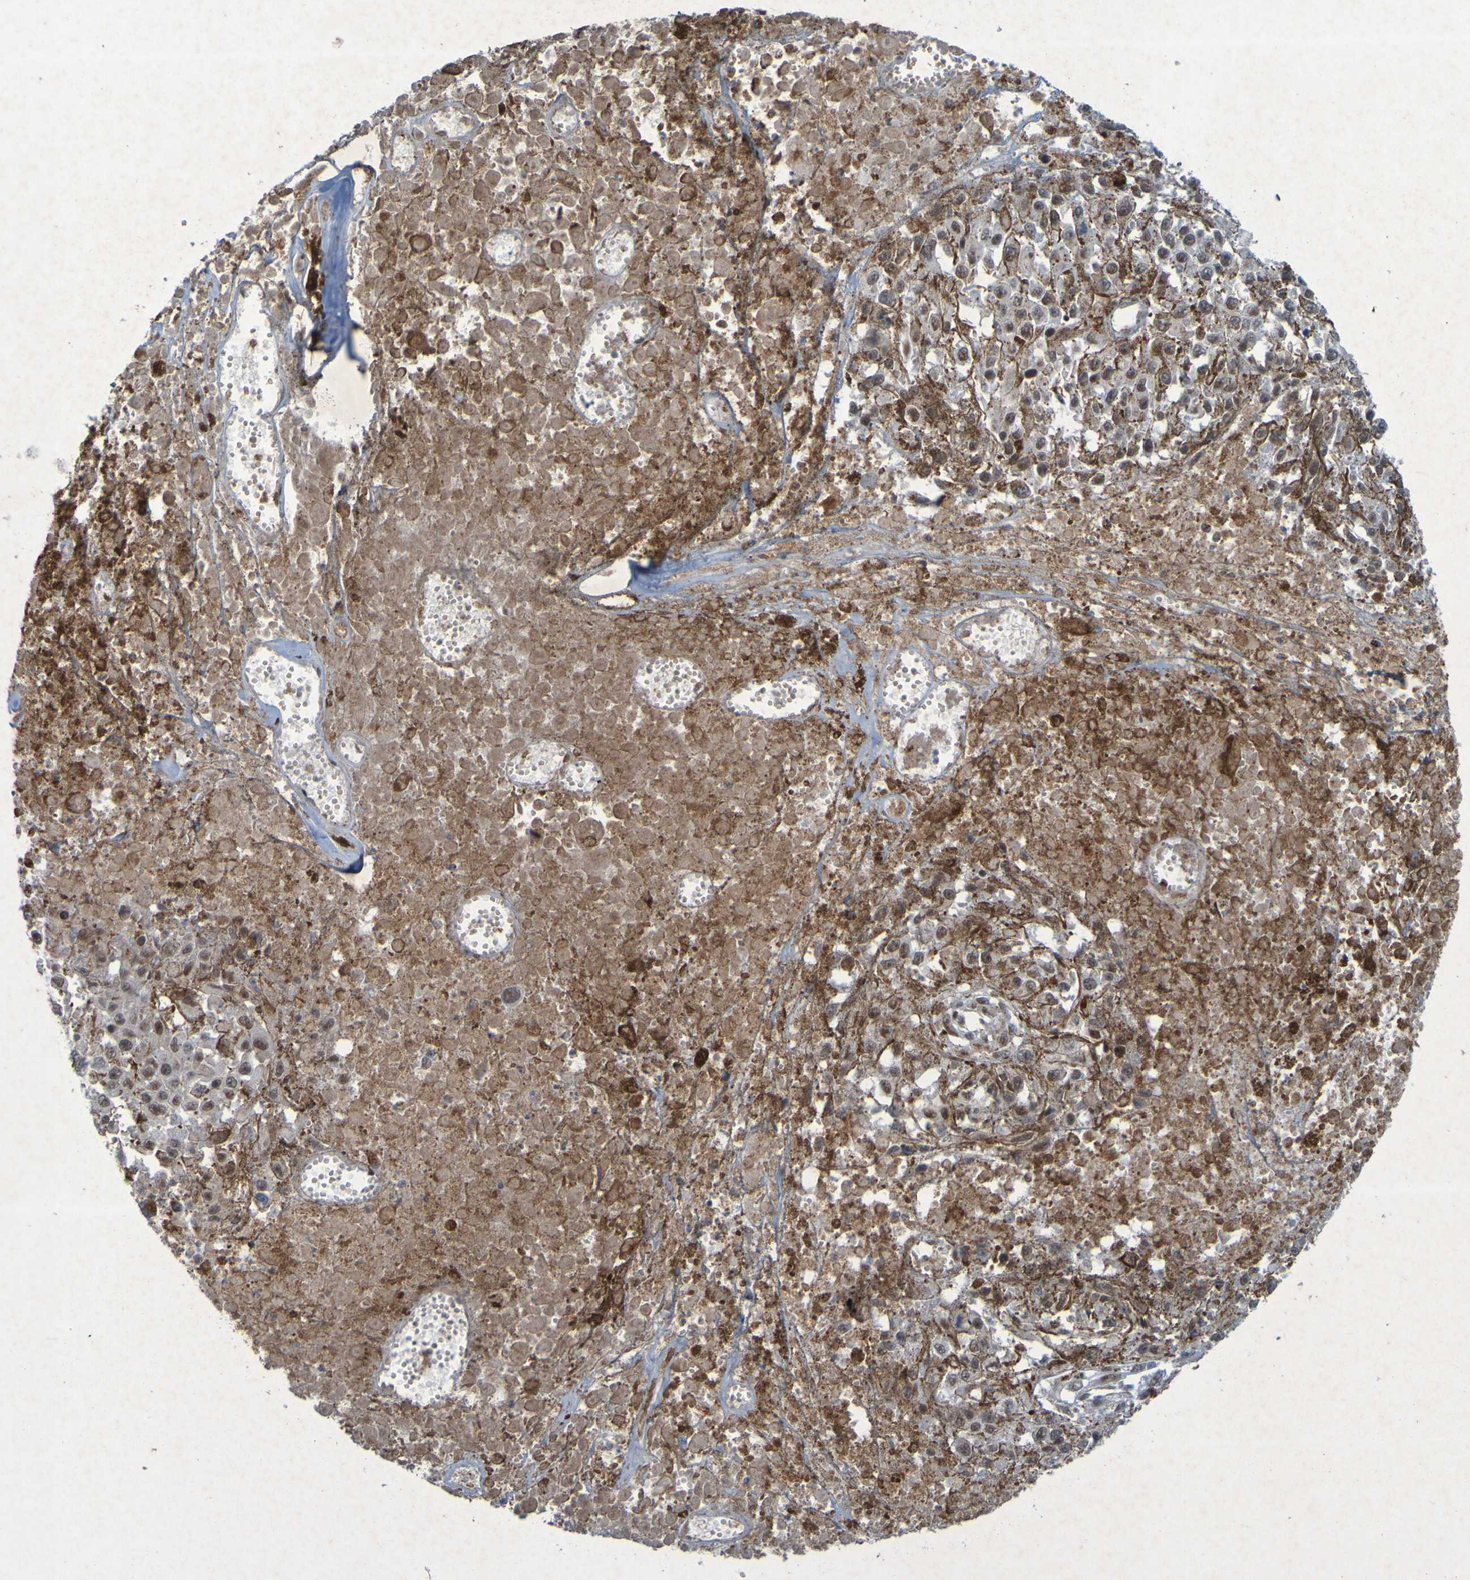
{"staining": {"intensity": "moderate", "quantity": "25%-75%", "location": "nuclear"}, "tissue": "melanoma", "cell_type": "Tumor cells", "image_type": "cancer", "snomed": [{"axis": "morphology", "description": "Malignant melanoma, Metastatic site"}, {"axis": "topography", "description": "Lymph node"}], "caption": "This is an image of immunohistochemistry staining of melanoma, which shows moderate staining in the nuclear of tumor cells.", "gene": "MCPH1", "patient": {"sex": "male", "age": 59}}